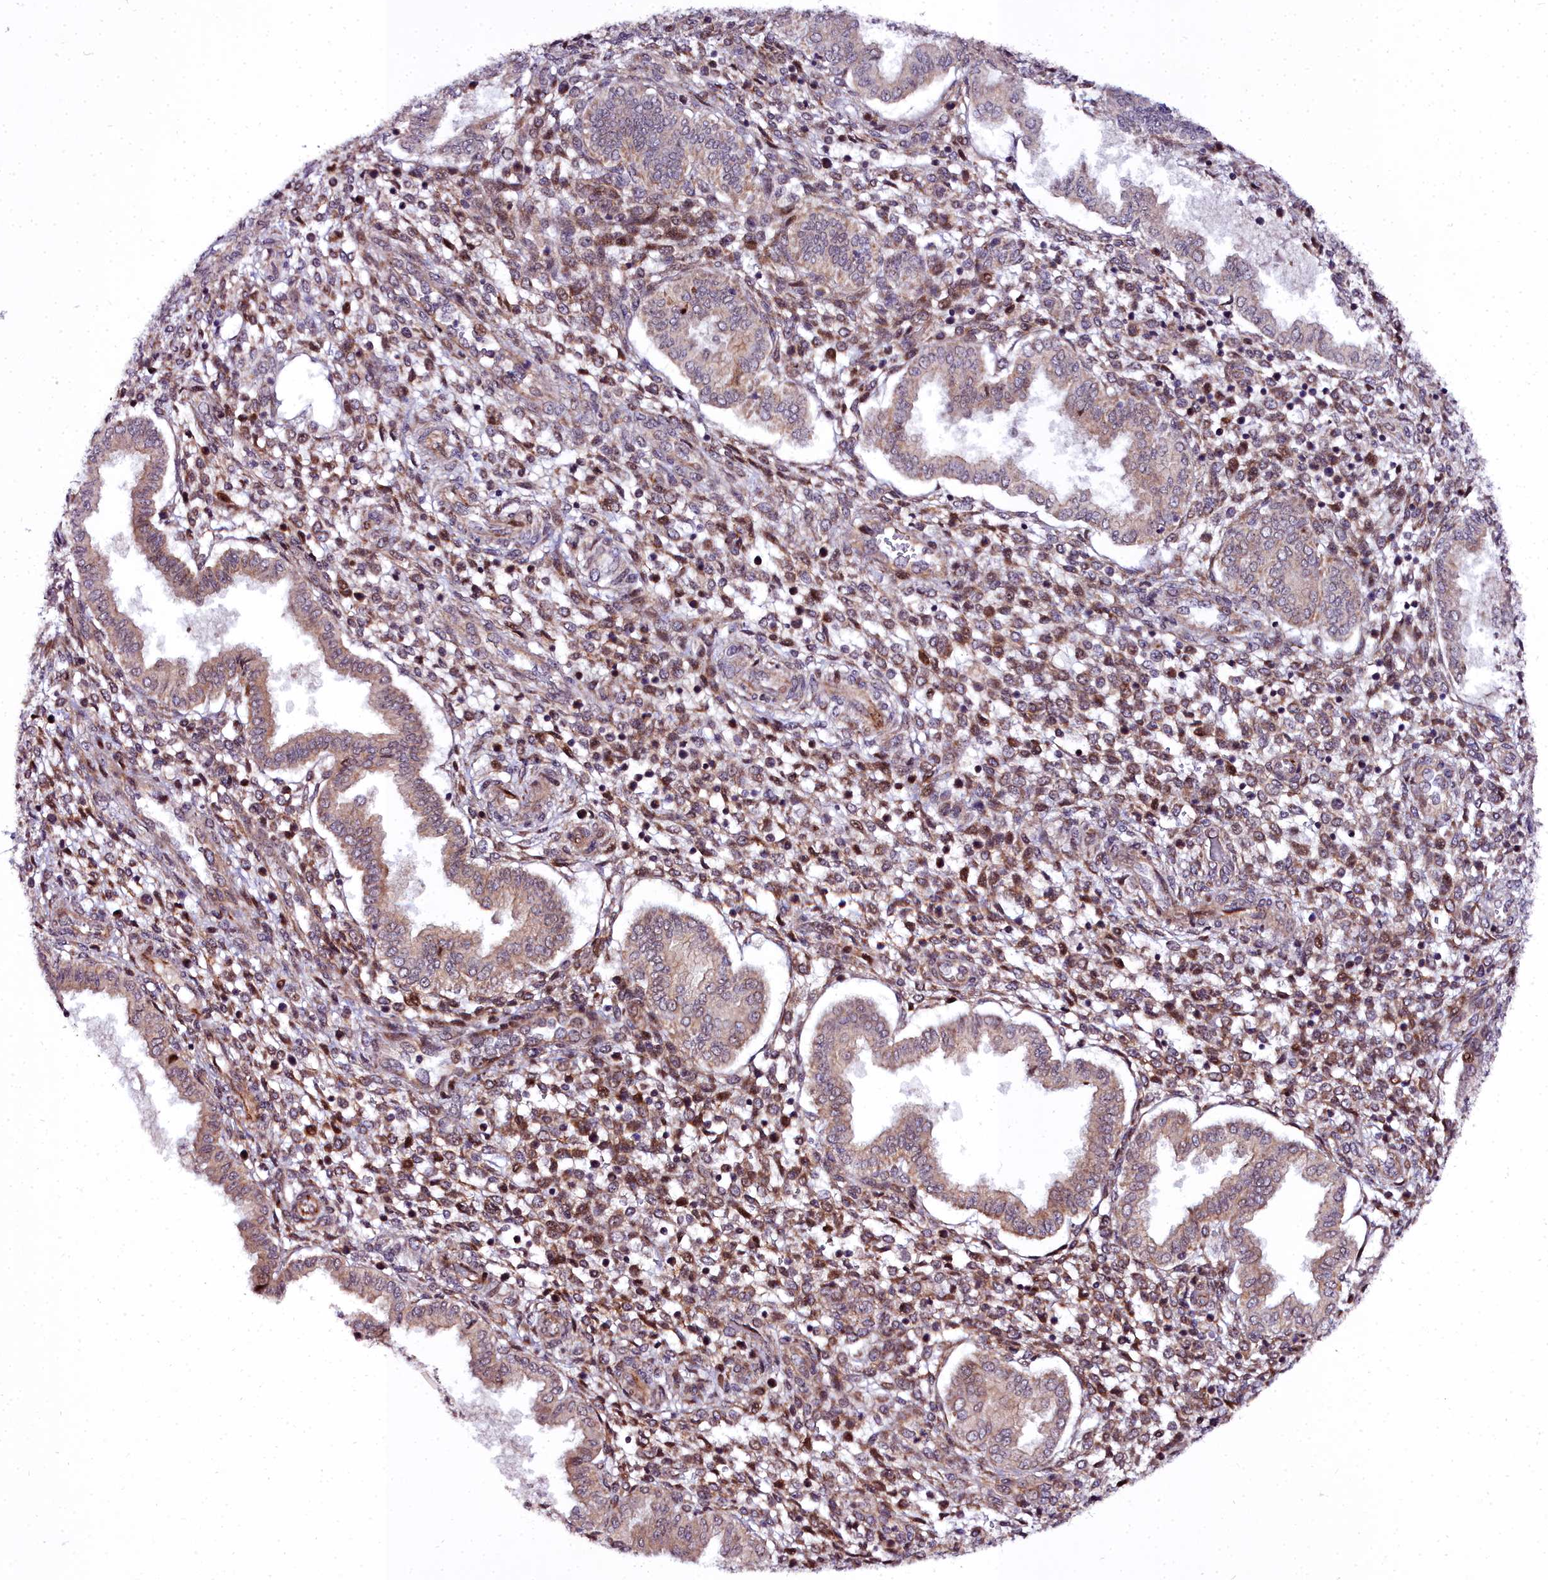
{"staining": {"intensity": "moderate", "quantity": "25%-75%", "location": "cytoplasmic/membranous"}, "tissue": "endometrium", "cell_type": "Cells in endometrial stroma", "image_type": "normal", "snomed": [{"axis": "morphology", "description": "Normal tissue, NOS"}, {"axis": "topography", "description": "Endometrium"}], "caption": "Protein analysis of benign endometrium reveals moderate cytoplasmic/membranous positivity in about 25%-75% of cells in endometrial stroma.", "gene": "MRPS11", "patient": {"sex": "female", "age": 24}}